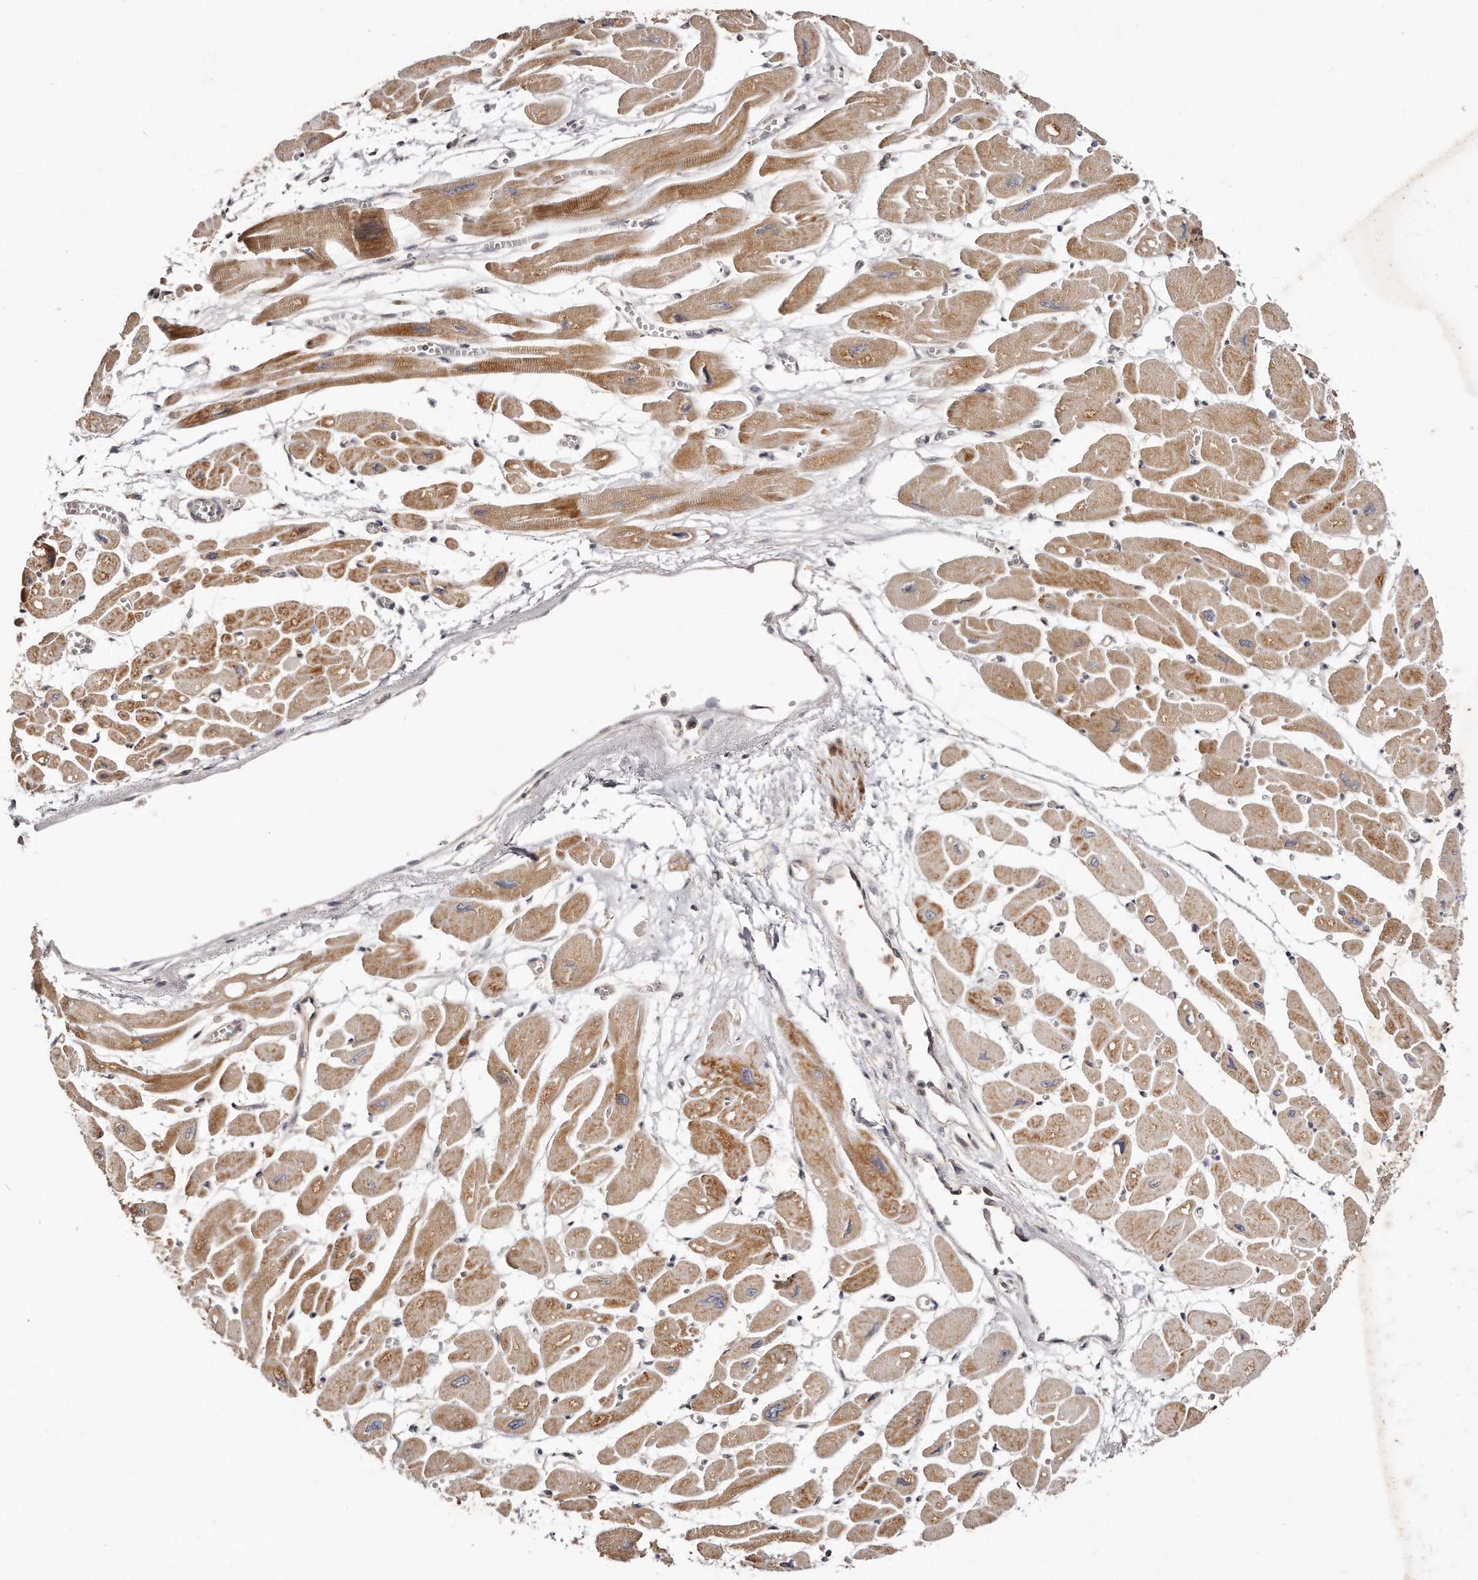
{"staining": {"intensity": "moderate", "quantity": ">75%", "location": "cytoplasmic/membranous"}, "tissue": "heart muscle", "cell_type": "Cardiomyocytes", "image_type": "normal", "snomed": [{"axis": "morphology", "description": "Normal tissue, NOS"}, {"axis": "topography", "description": "Heart"}], "caption": "Cardiomyocytes reveal medium levels of moderate cytoplasmic/membranous positivity in approximately >75% of cells in normal heart muscle.", "gene": "GBP4", "patient": {"sex": "female", "age": 54}}